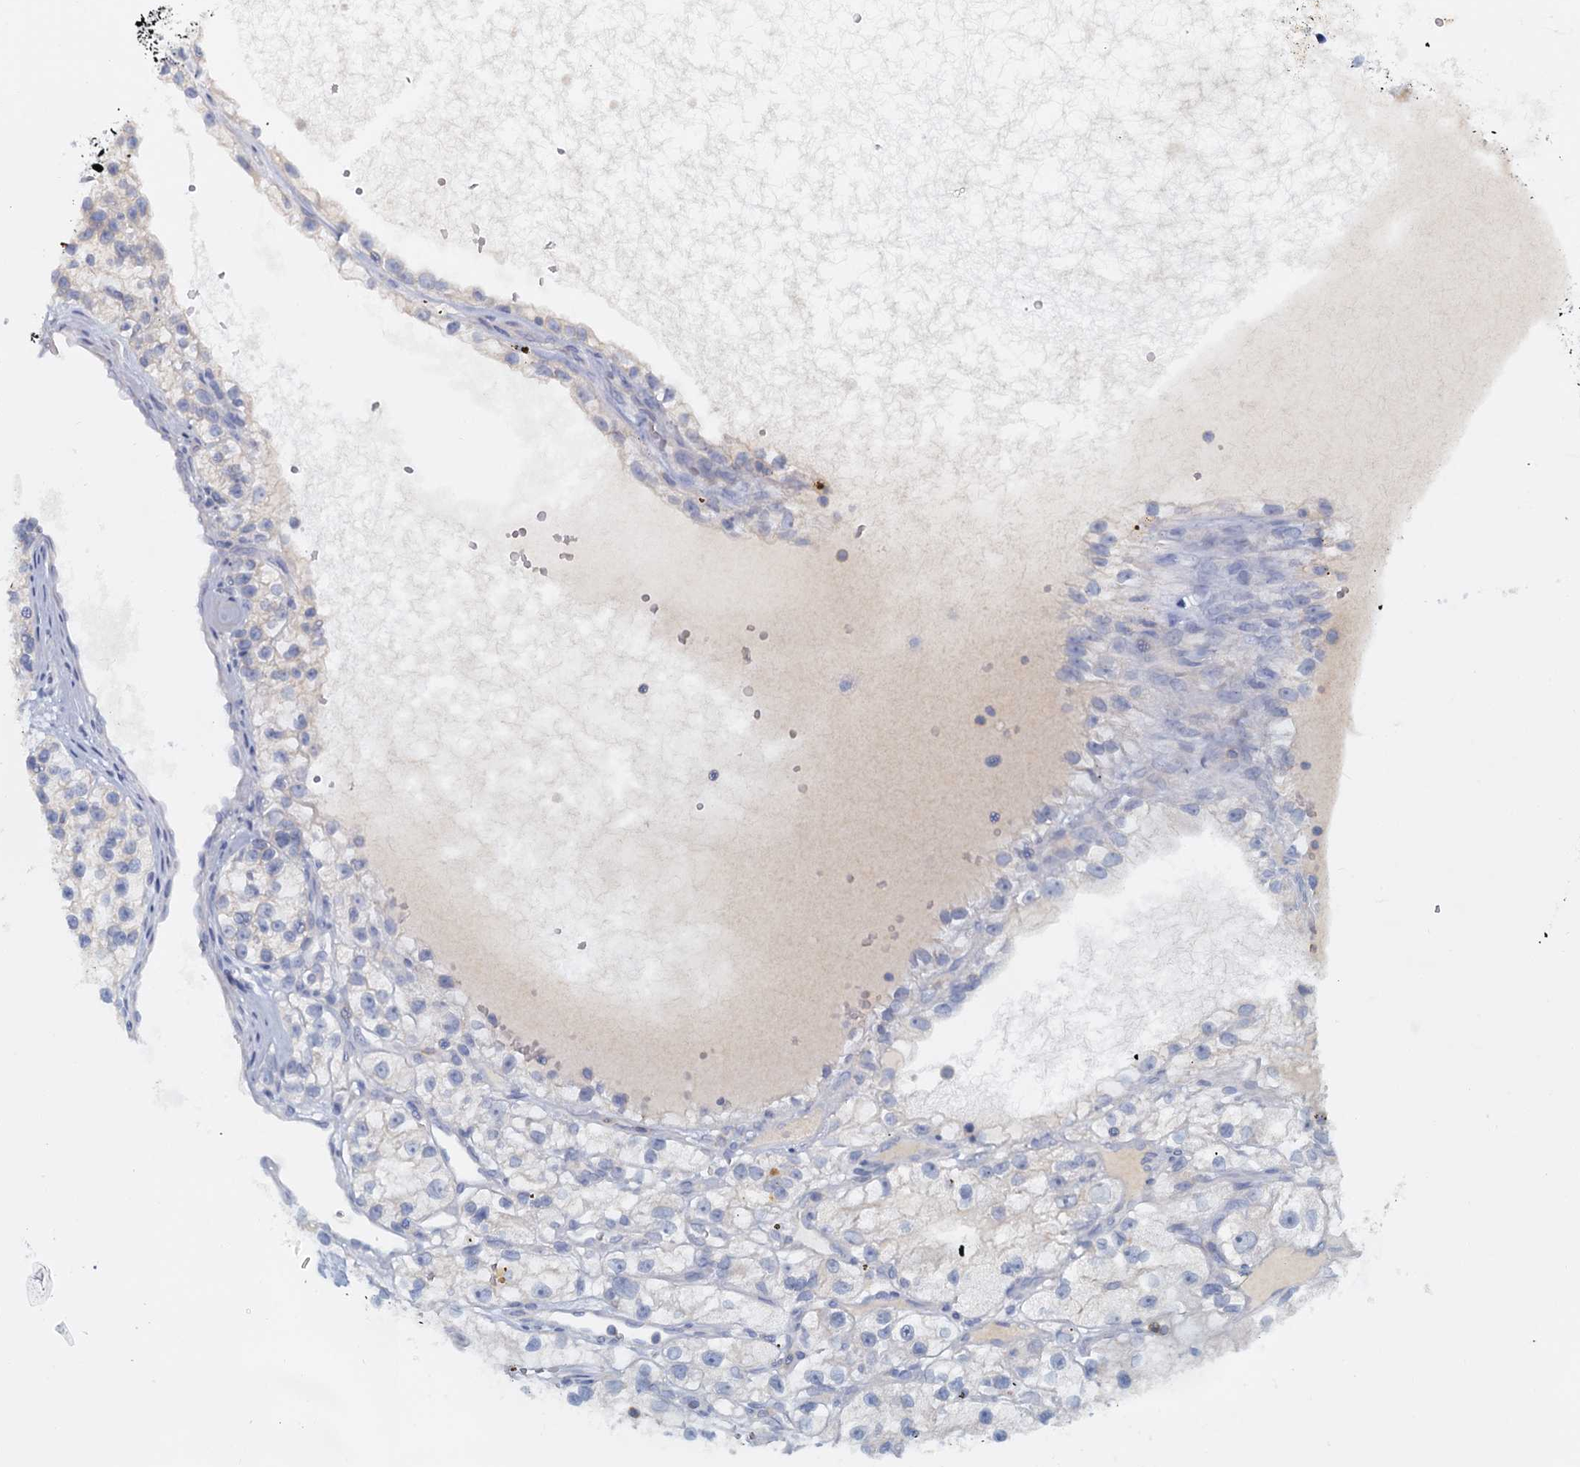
{"staining": {"intensity": "negative", "quantity": "none", "location": "none"}, "tissue": "renal cancer", "cell_type": "Tumor cells", "image_type": "cancer", "snomed": [{"axis": "morphology", "description": "Adenocarcinoma, NOS"}, {"axis": "topography", "description": "Kidney"}], "caption": "Immunohistochemistry (IHC) histopathology image of renal adenocarcinoma stained for a protein (brown), which reveals no expression in tumor cells. (DAB immunohistochemistry with hematoxylin counter stain).", "gene": "ACSM3", "patient": {"sex": "female", "age": 57}}